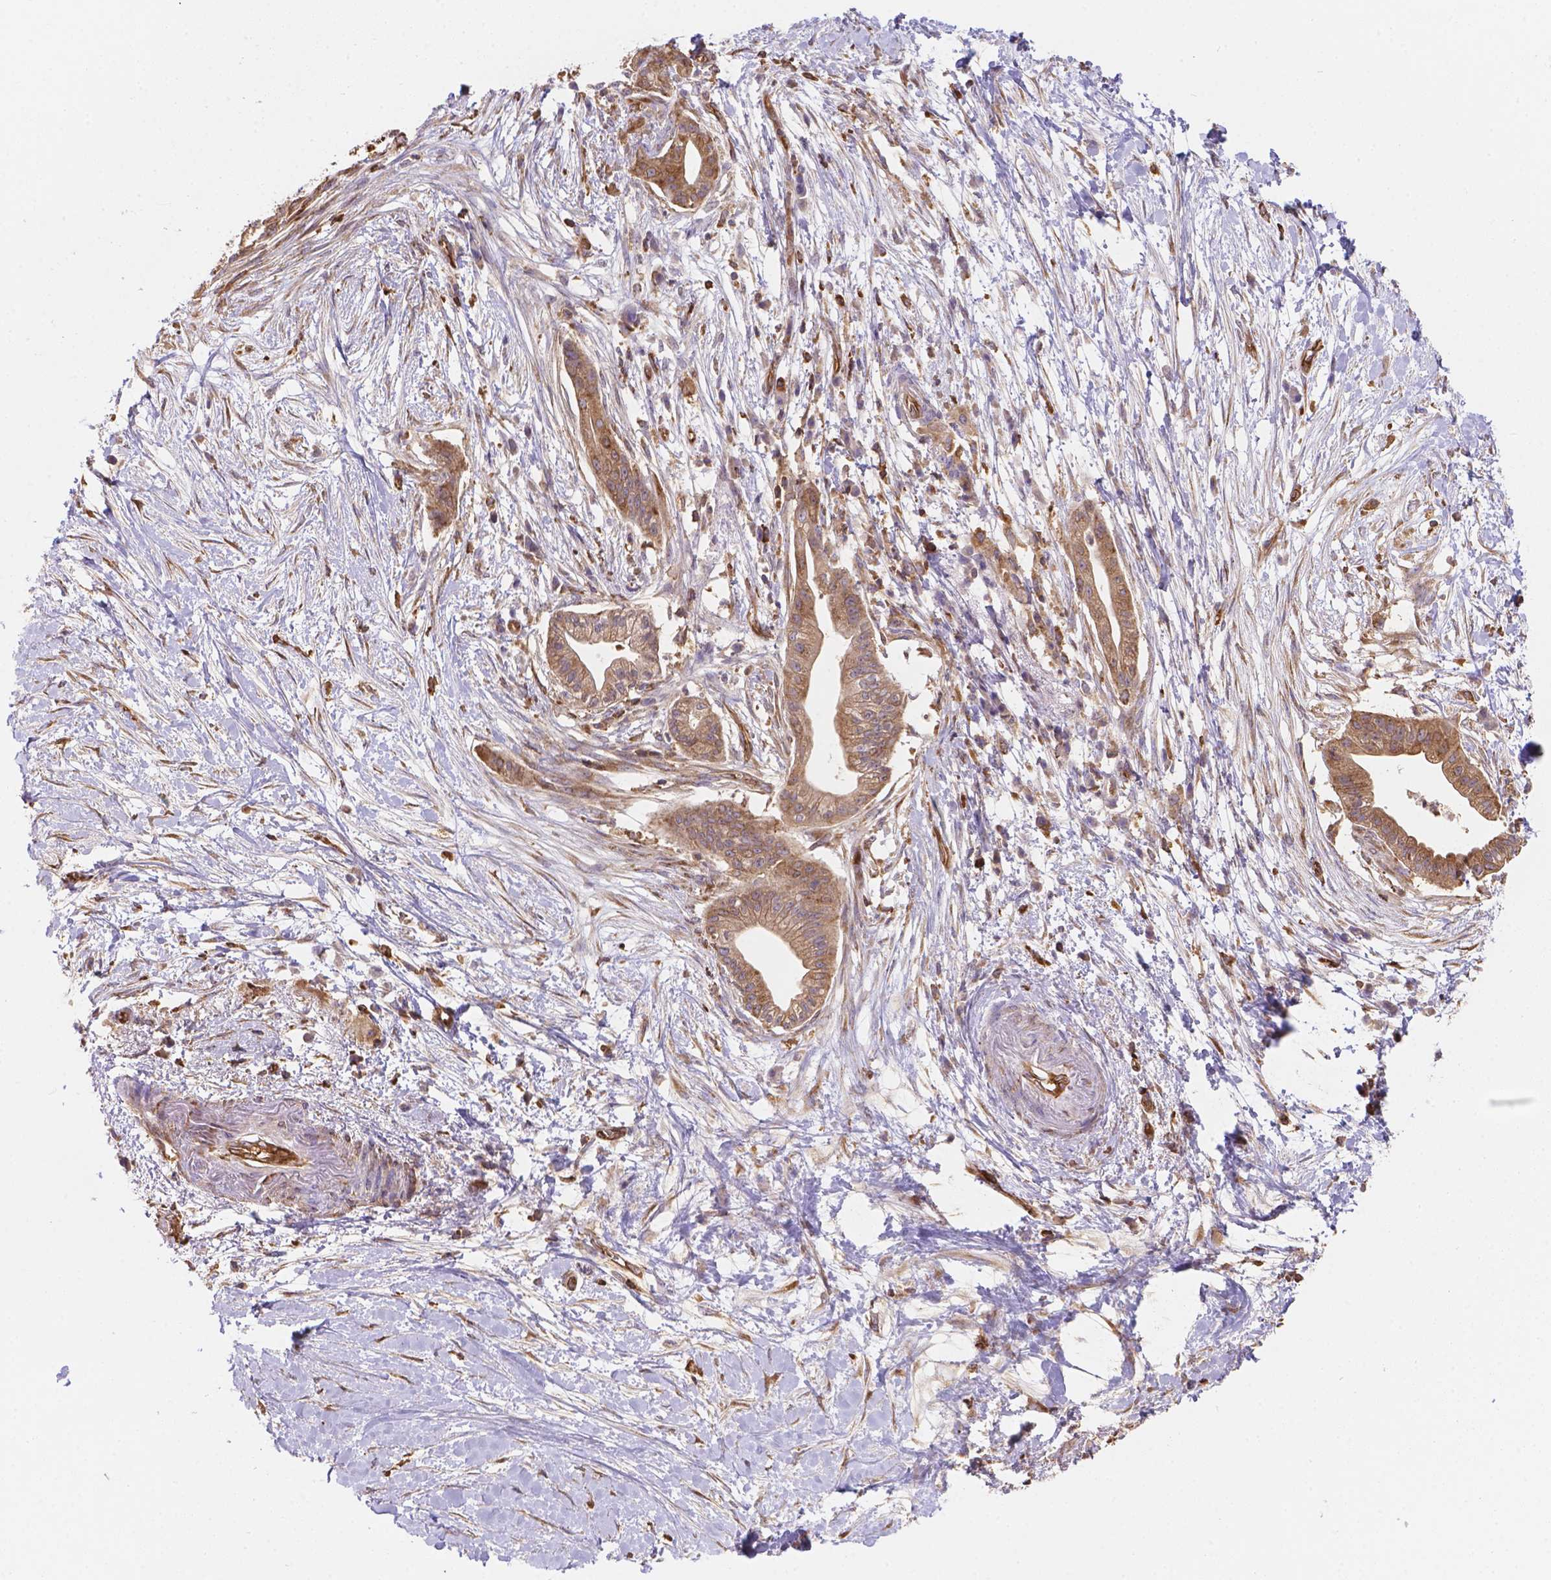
{"staining": {"intensity": "moderate", "quantity": ">75%", "location": "cytoplasmic/membranous"}, "tissue": "pancreatic cancer", "cell_type": "Tumor cells", "image_type": "cancer", "snomed": [{"axis": "morphology", "description": "Normal tissue, NOS"}, {"axis": "morphology", "description": "Adenocarcinoma, NOS"}, {"axis": "topography", "description": "Lymph node"}, {"axis": "topography", "description": "Pancreas"}], "caption": "Tumor cells show medium levels of moderate cytoplasmic/membranous staining in about >75% of cells in pancreatic cancer (adenocarcinoma). The protein is stained brown, and the nuclei are stained in blue (DAB (3,3'-diaminobenzidine) IHC with brightfield microscopy, high magnification).", "gene": "DMWD", "patient": {"sex": "female", "age": 58}}